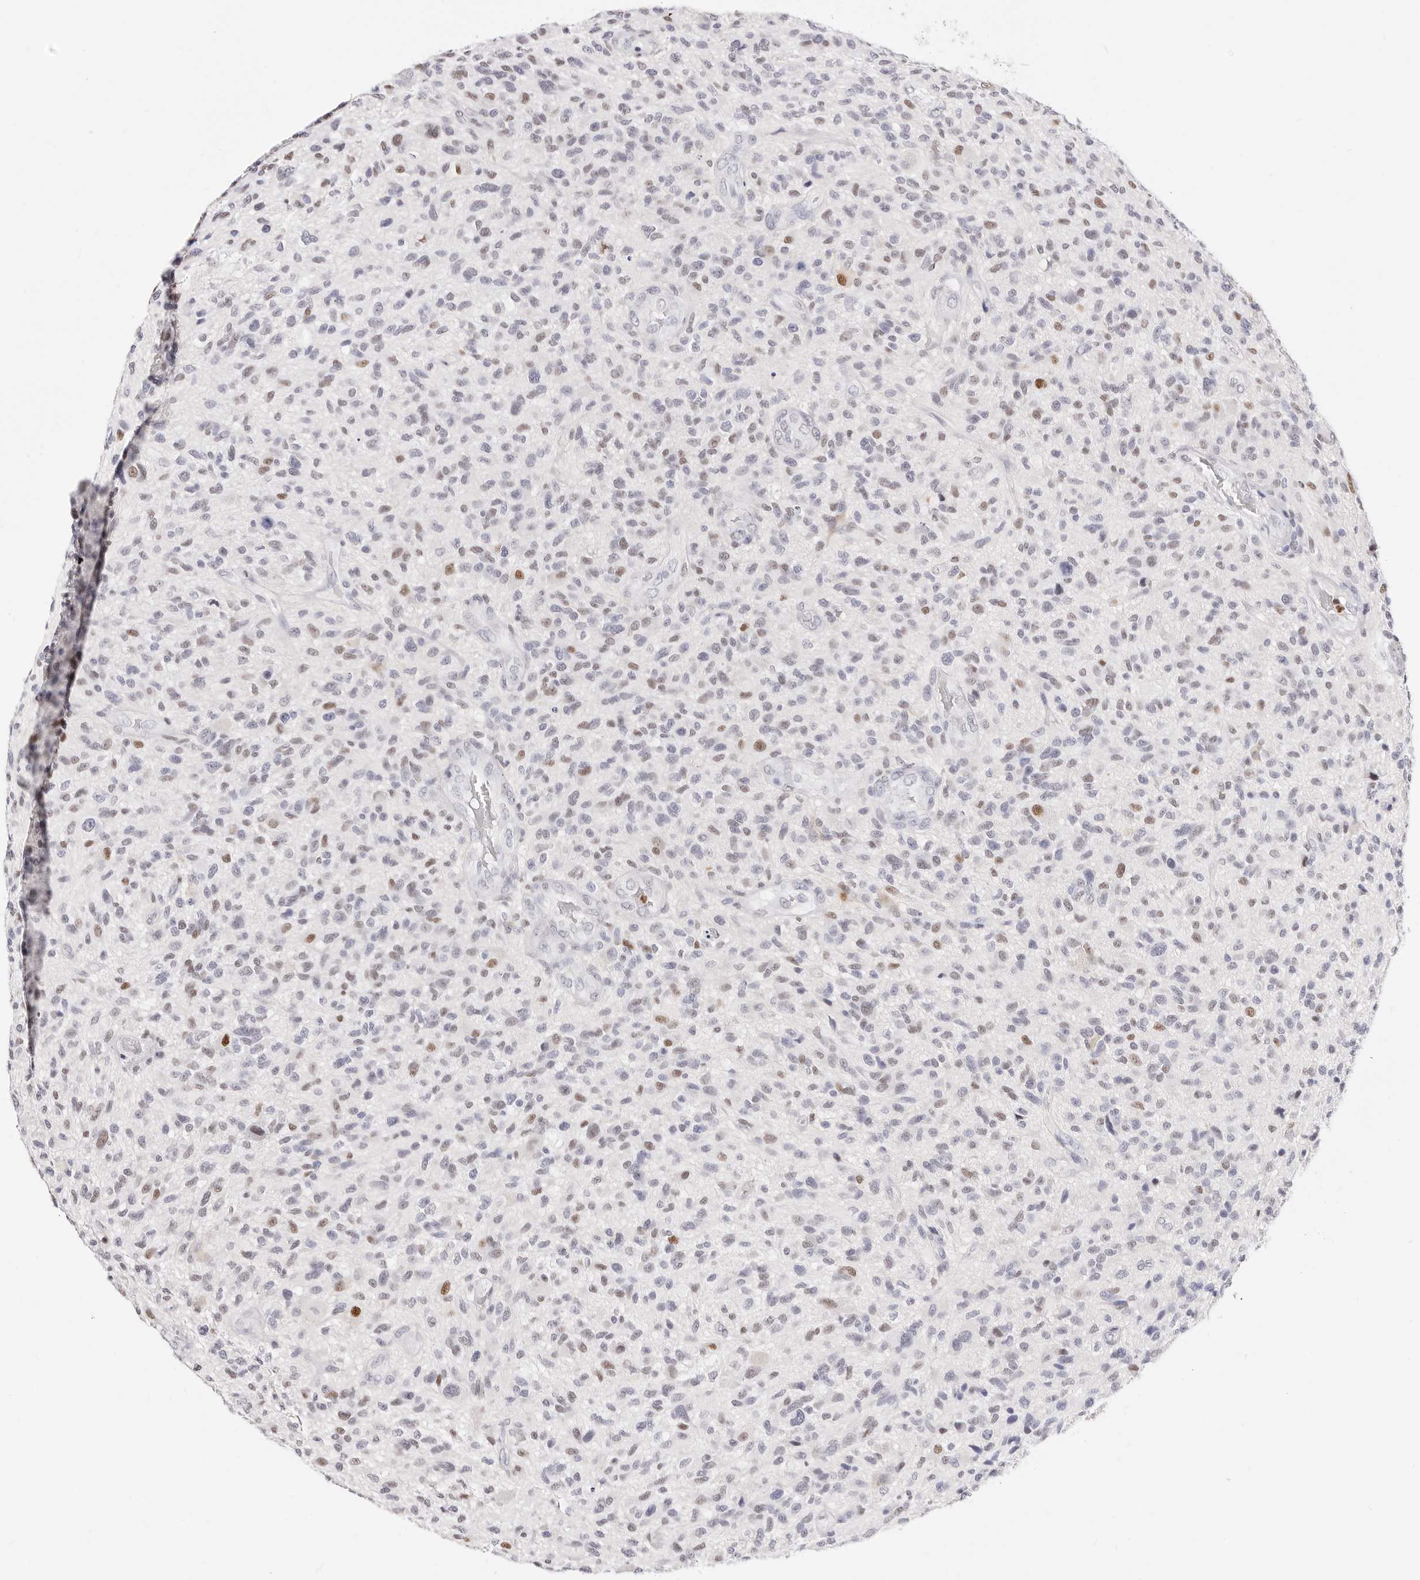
{"staining": {"intensity": "moderate", "quantity": "<25%", "location": "nuclear"}, "tissue": "glioma", "cell_type": "Tumor cells", "image_type": "cancer", "snomed": [{"axis": "morphology", "description": "Glioma, malignant, High grade"}, {"axis": "topography", "description": "Brain"}], "caption": "Immunohistochemistry of glioma displays low levels of moderate nuclear positivity in about <25% of tumor cells.", "gene": "TKT", "patient": {"sex": "male", "age": 47}}